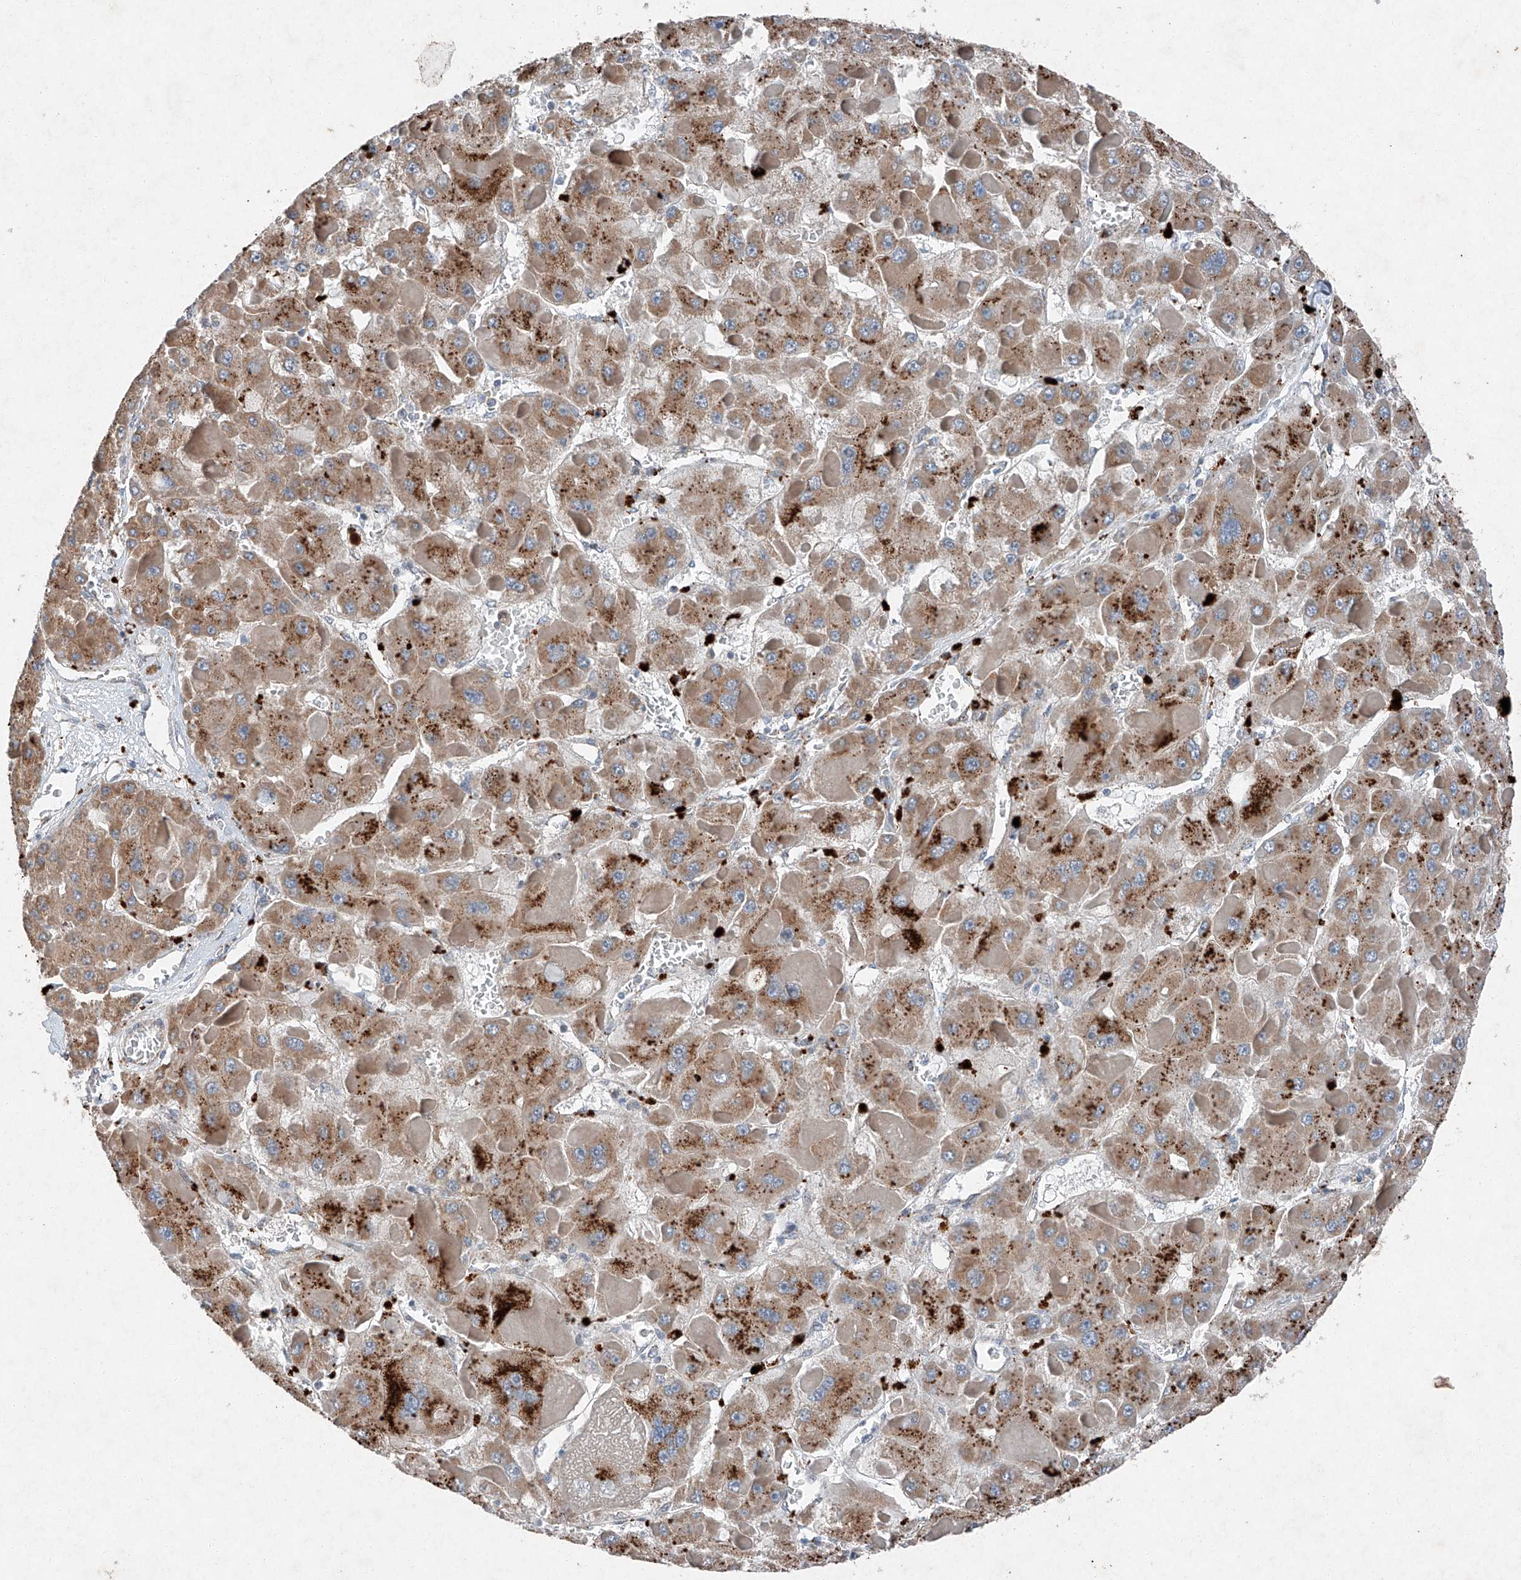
{"staining": {"intensity": "moderate", "quantity": ">75%", "location": "cytoplasmic/membranous"}, "tissue": "liver cancer", "cell_type": "Tumor cells", "image_type": "cancer", "snomed": [{"axis": "morphology", "description": "Carcinoma, Hepatocellular, NOS"}, {"axis": "topography", "description": "Liver"}], "caption": "This image reveals hepatocellular carcinoma (liver) stained with IHC to label a protein in brown. The cytoplasmic/membranous of tumor cells show moderate positivity for the protein. Nuclei are counter-stained blue.", "gene": "RUSC1", "patient": {"sex": "female", "age": 73}}